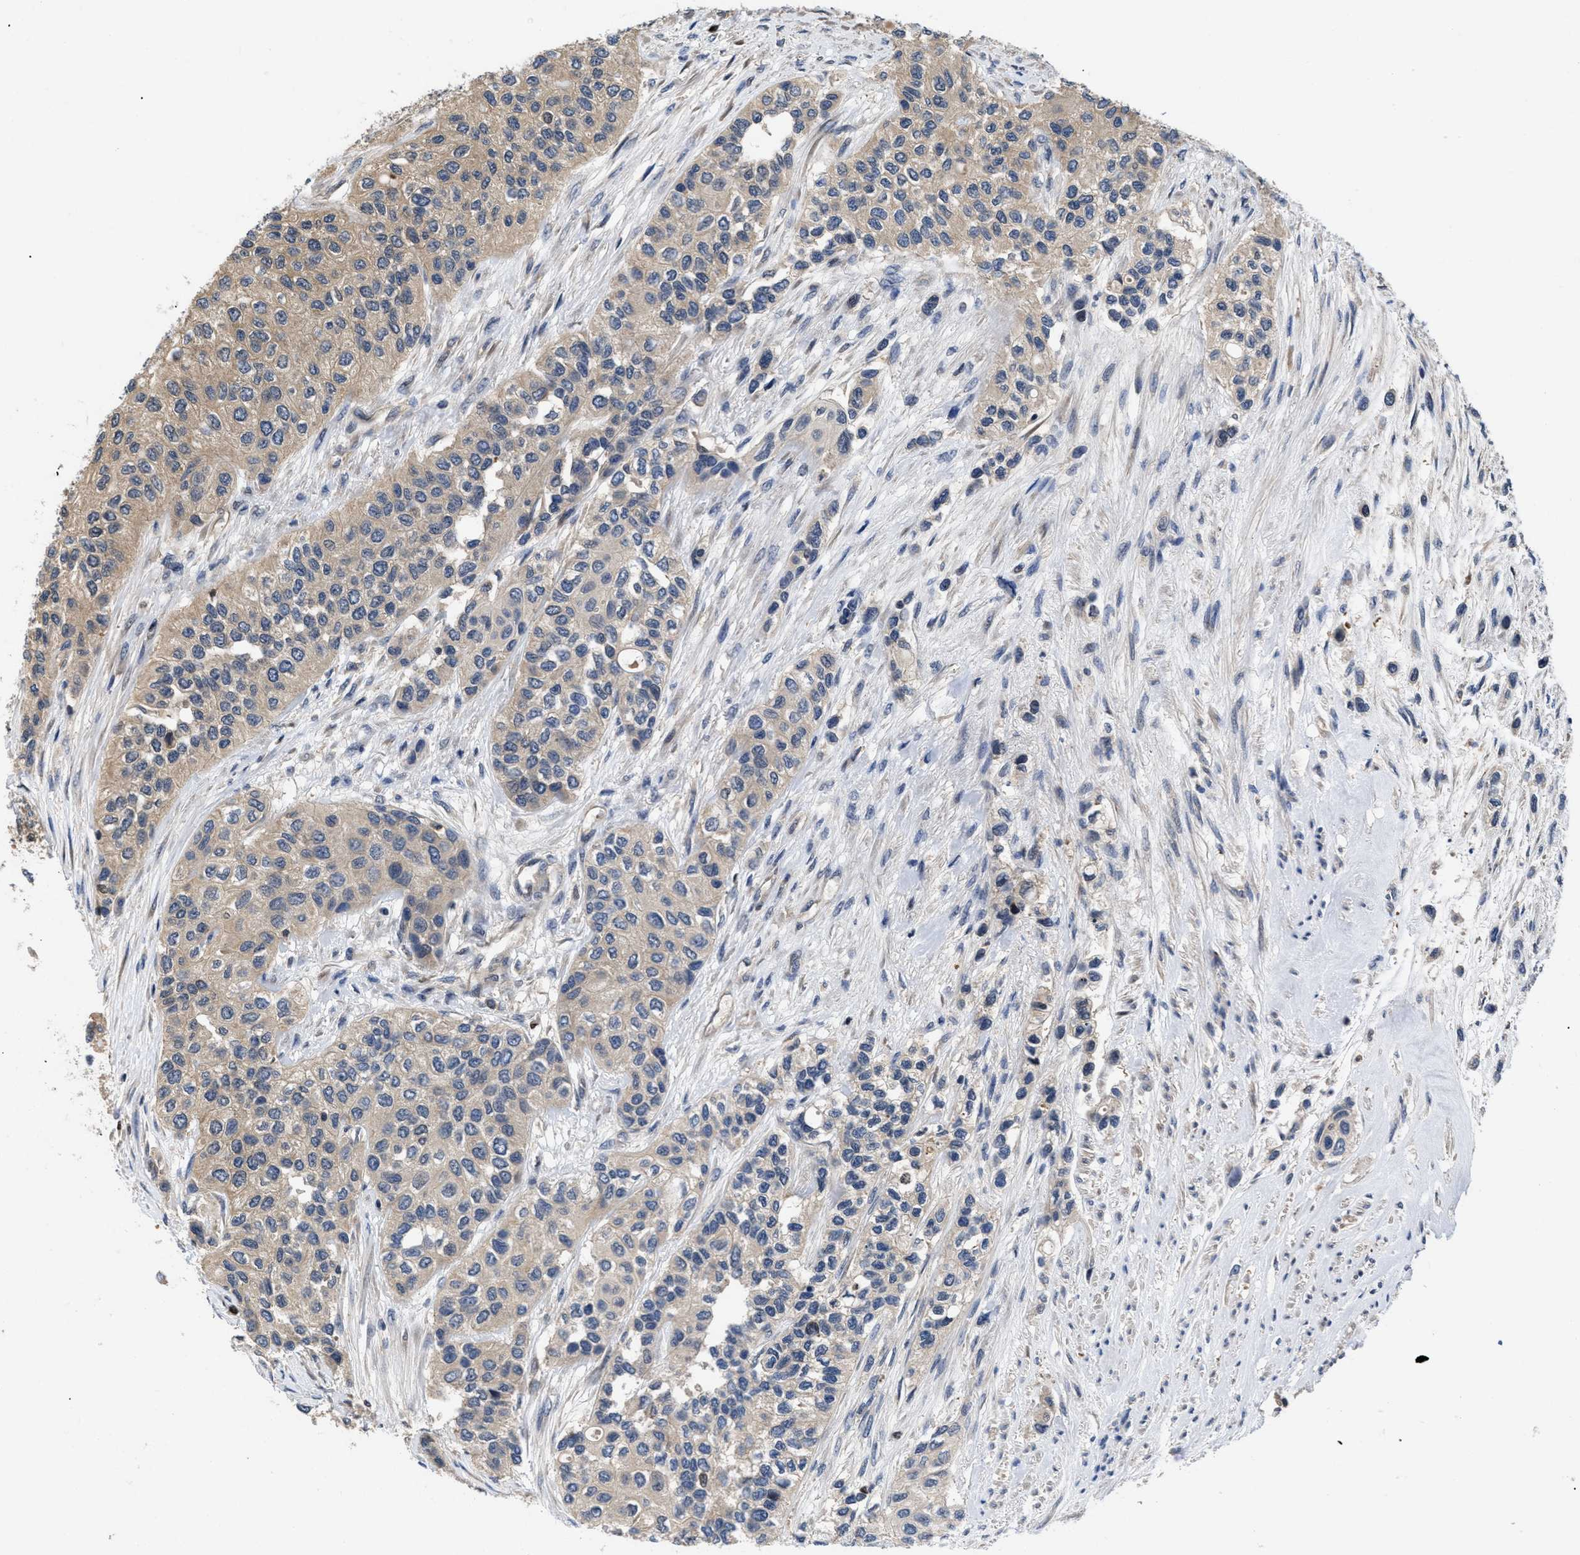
{"staining": {"intensity": "weak", "quantity": ">75%", "location": "cytoplasmic/membranous"}, "tissue": "urothelial cancer", "cell_type": "Tumor cells", "image_type": "cancer", "snomed": [{"axis": "morphology", "description": "Urothelial carcinoma, High grade"}, {"axis": "topography", "description": "Urinary bladder"}], "caption": "IHC histopathology image of urothelial cancer stained for a protein (brown), which shows low levels of weak cytoplasmic/membranous positivity in approximately >75% of tumor cells.", "gene": "FAM200A", "patient": {"sex": "female", "age": 56}}